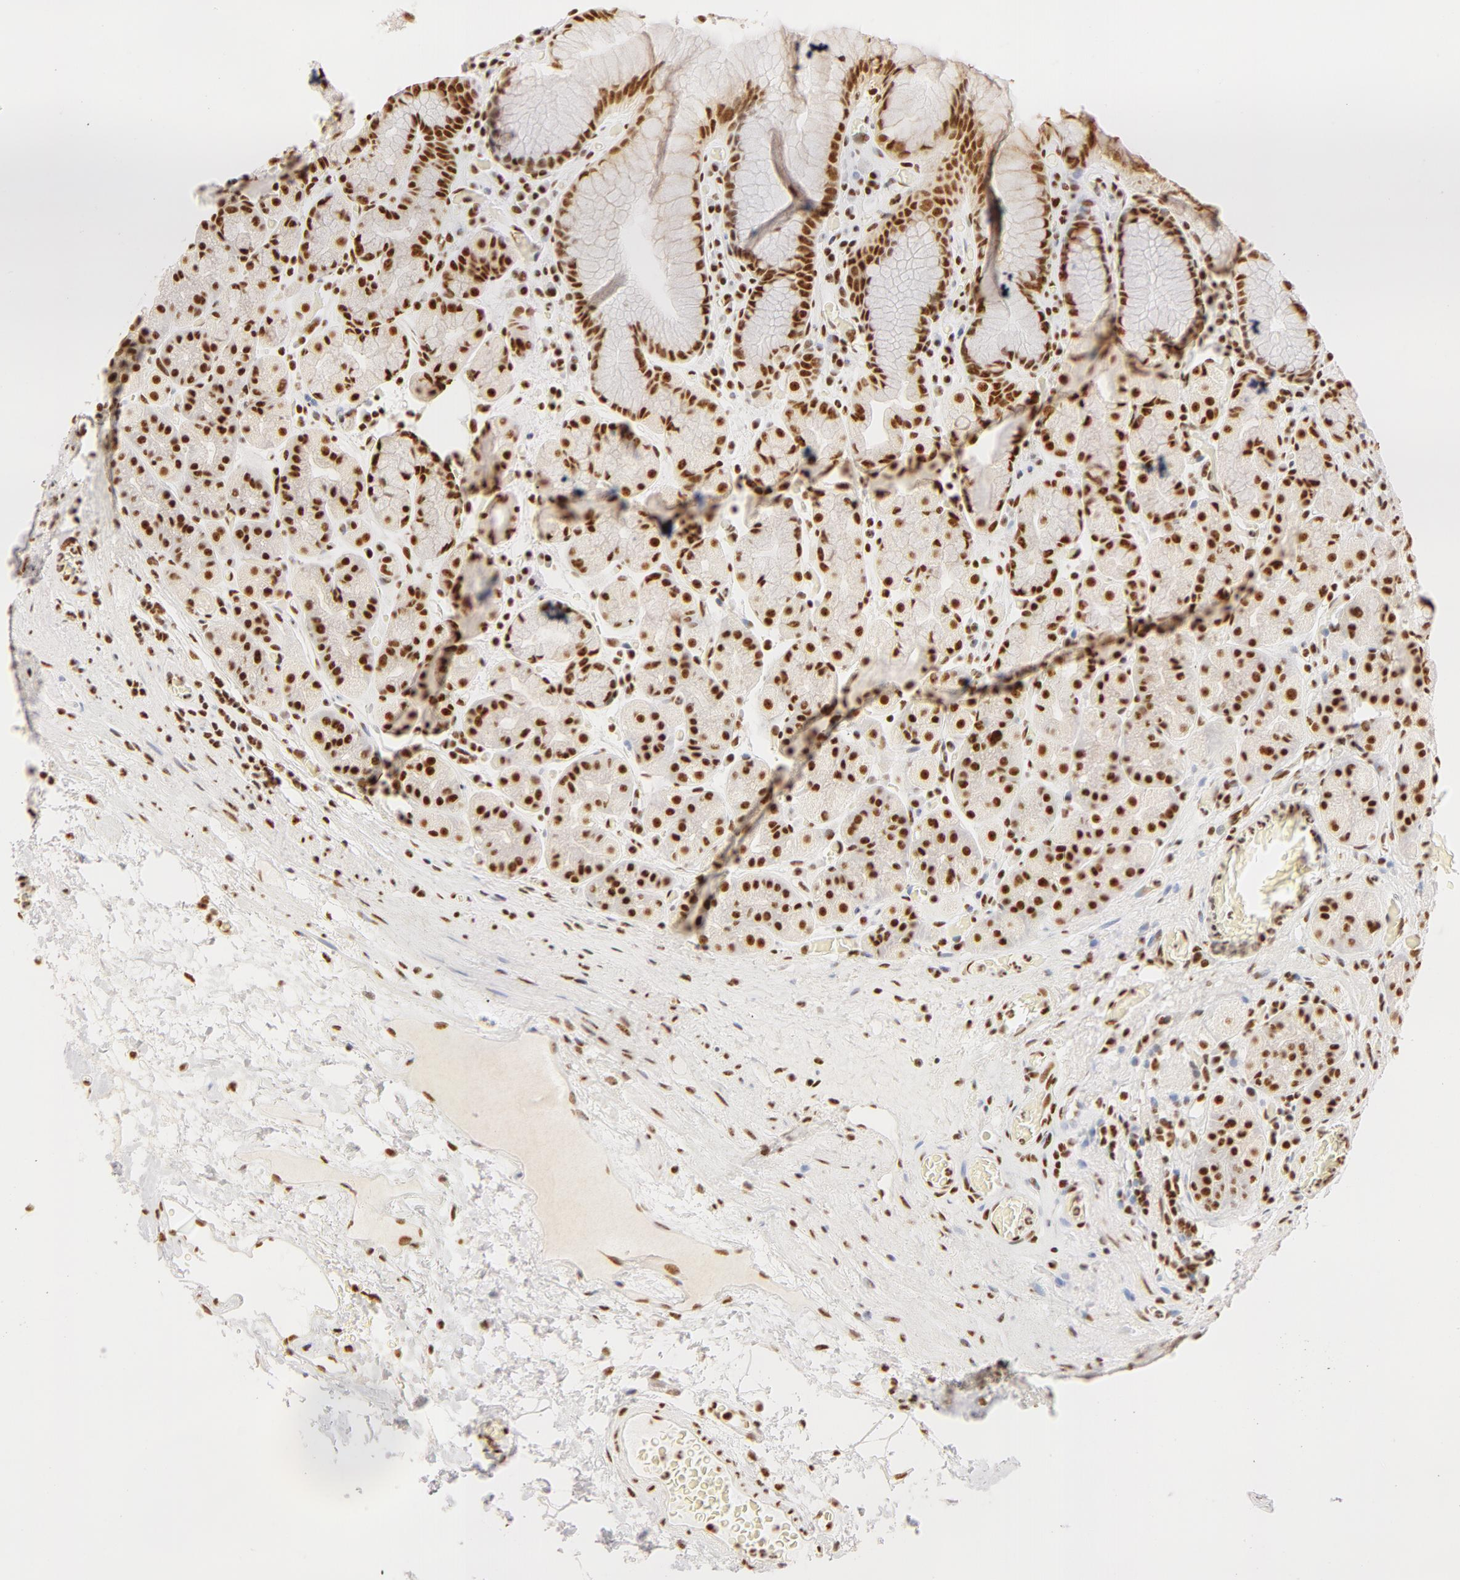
{"staining": {"intensity": "strong", "quantity": ">75%", "location": "nuclear"}, "tissue": "stomach", "cell_type": "Glandular cells", "image_type": "normal", "snomed": [{"axis": "morphology", "description": "Normal tissue, NOS"}, {"axis": "topography", "description": "Stomach, lower"}], "caption": "Human stomach stained for a protein (brown) displays strong nuclear positive expression in about >75% of glandular cells.", "gene": "RBM39", "patient": {"sex": "male", "age": 58}}